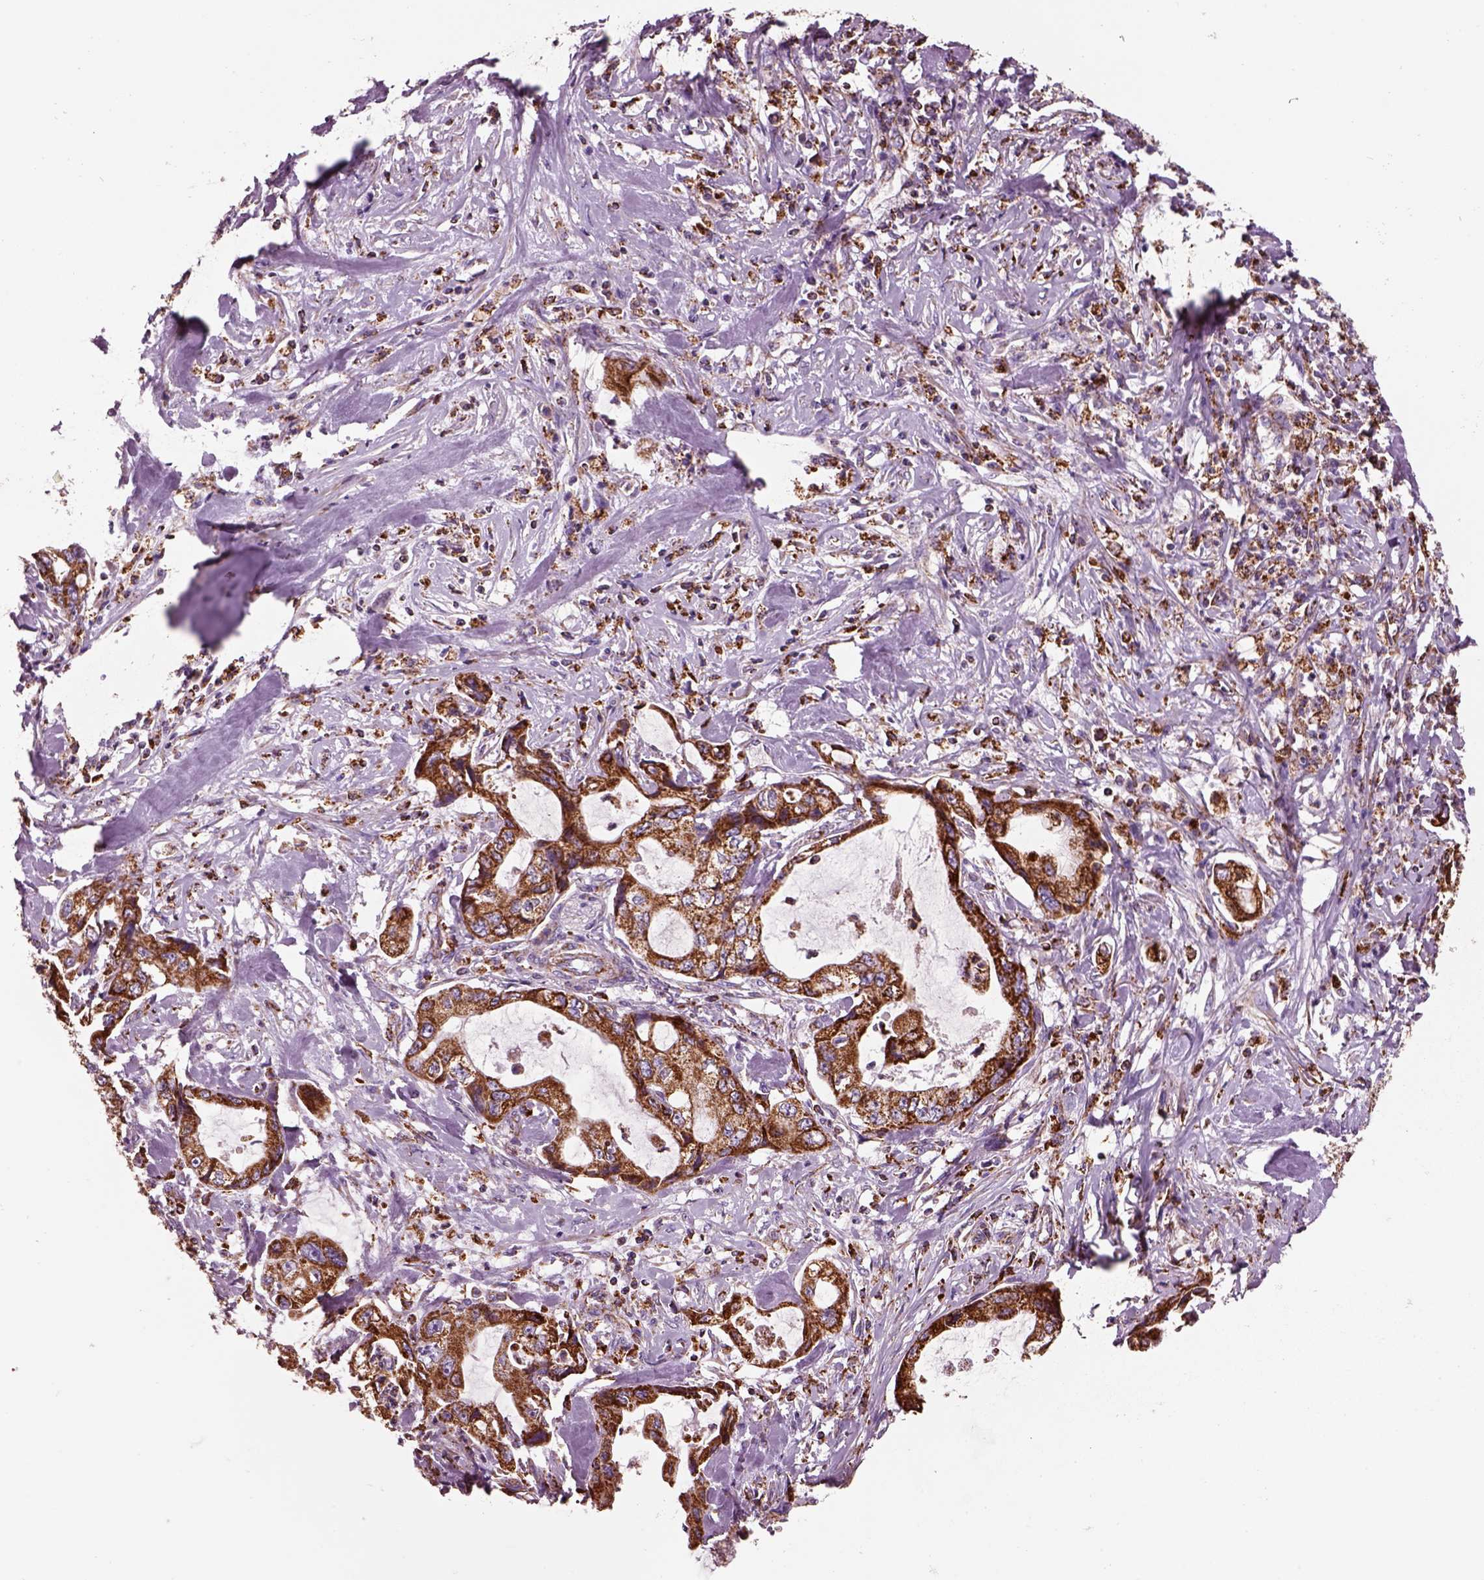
{"staining": {"intensity": "strong", "quantity": ">75%", "location": "cytoplasmic/membranous"}, "tissue": "stomach cancer", "cell_type": "Tumor cells", "image_type": "cancer", "snomed": [{"axis": "morphology", "description": "Adenocarcinoma, NOS"}, {"axis": "topography", "description": "Pancreas"}, {"axis": "topography", "description": "Stomach, upper"}], "caption": "DAB (3,3'-diaminobenzidine) immunohistochemical staining of stomach cancer shows strong cytoplasmic/membranous protein staining in about >75% of tumor cells.", "gene": "SLC25A24", "patient": {"sex": "male", "age": 77}}